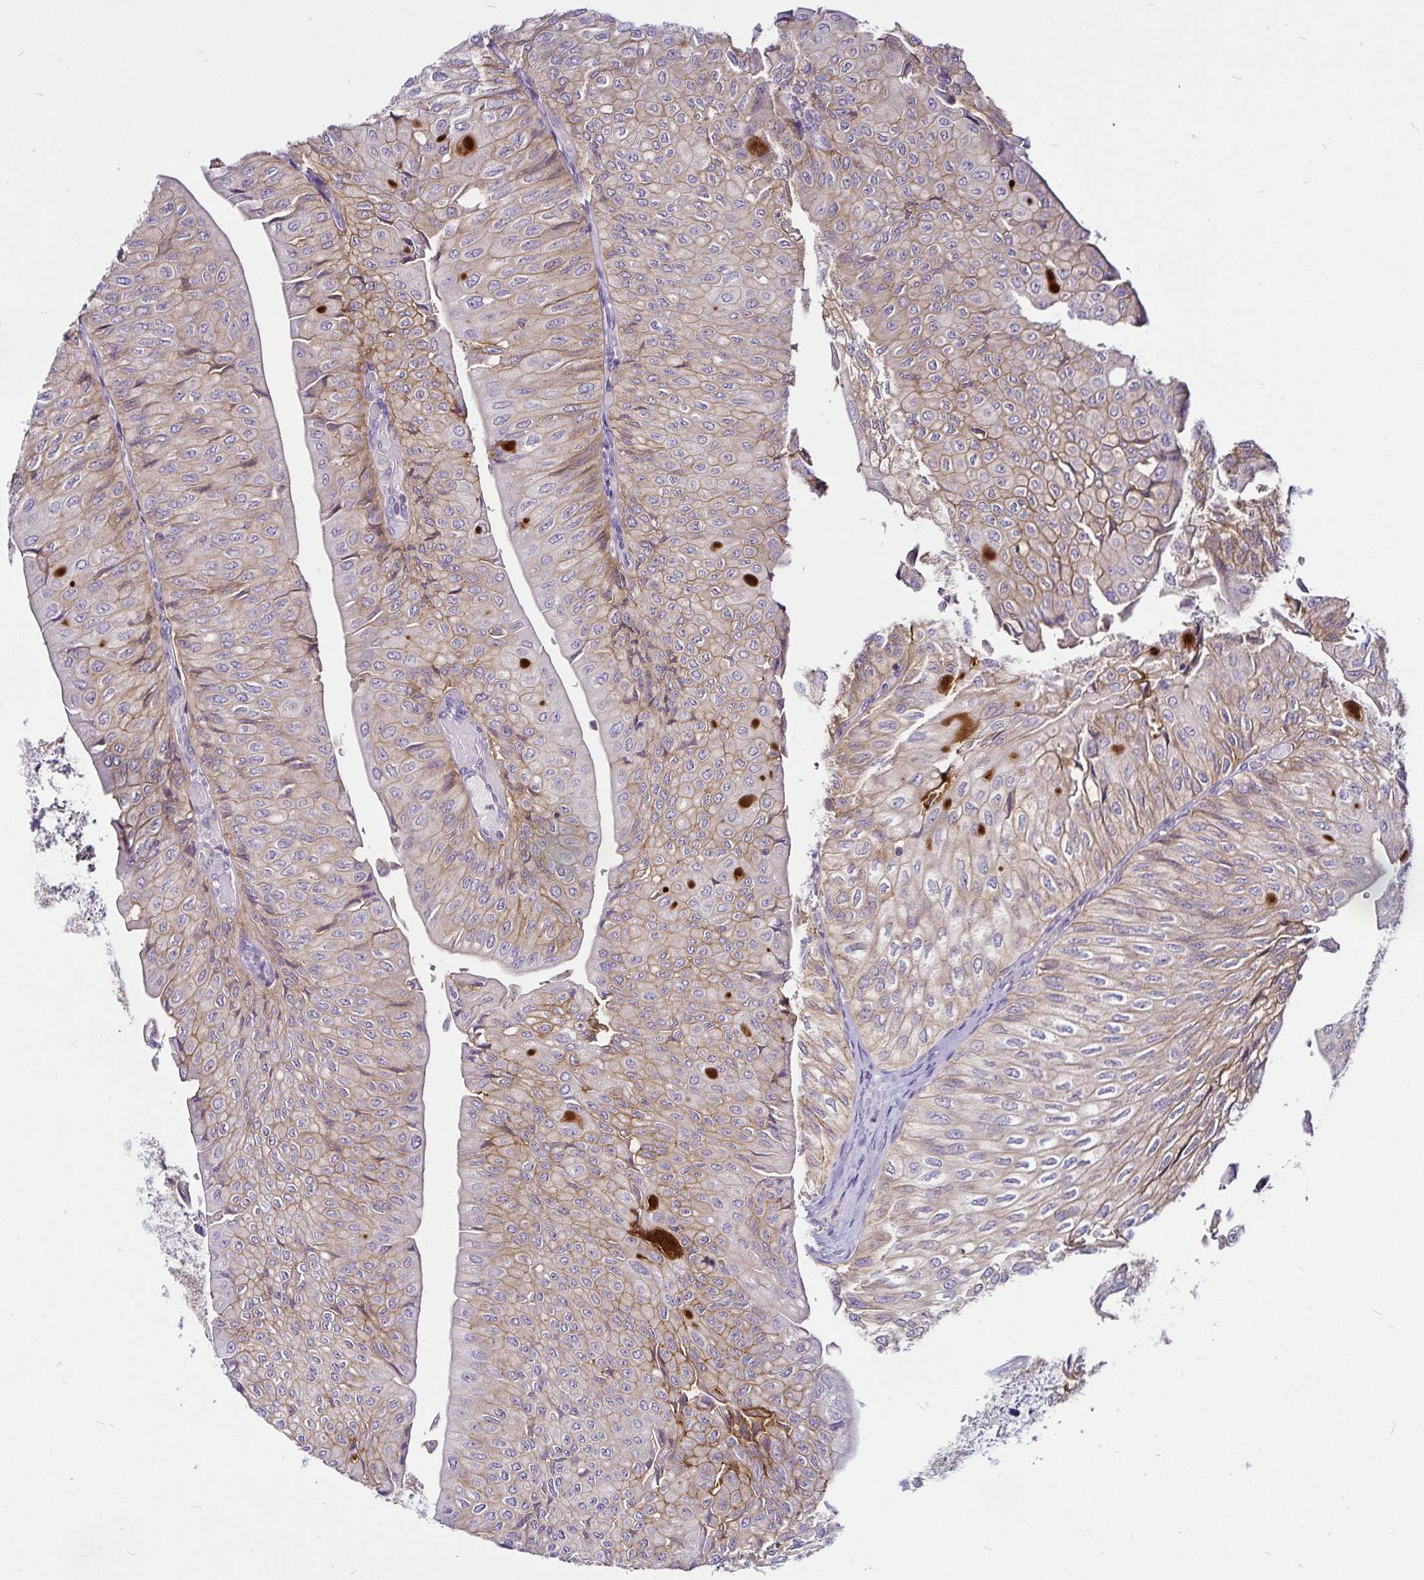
{"staining": {"intensity": "moderate", "quantity": "25%-75%", "location": "cytoplasmic/membranous"}, "tissue": "urothelial cancer", "cell_type": "Tumor cells", "image_type": "cancer", "snomed": [{"axis": "morphology", "description": "Urothelial carcinoma, NOS"}, {"axis": "topography", "description": "Urinary bladder"}], "caption": "Immunohistochemical staining of urothelial cancer reveals medium levels of moderate cytoplasmic/membranous staining in about 25%-75% of tumor cells.", "gene": "GNG12", "patient": {"sex": "male", "age": 62}}